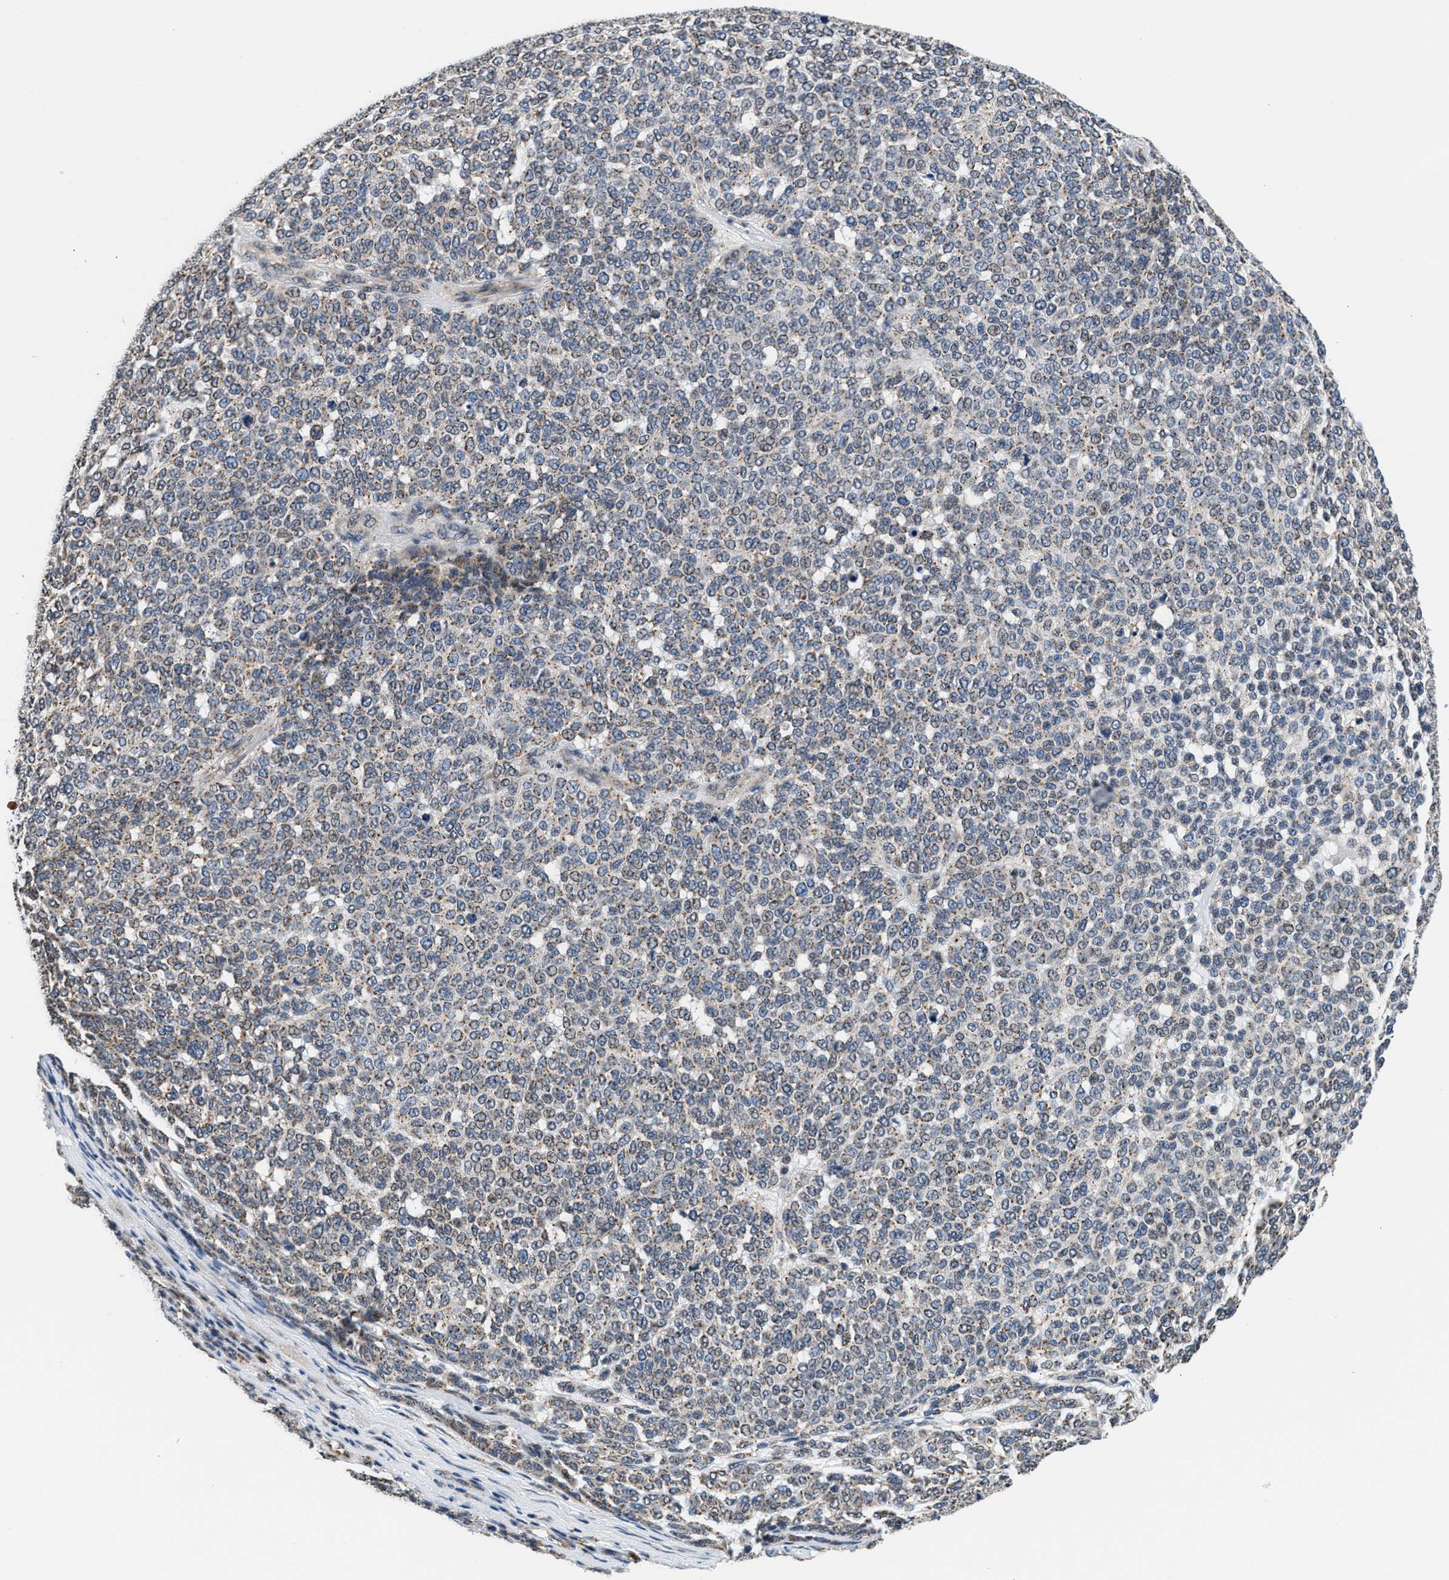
{"staining": {"intensity": "weak", "quantity": "25%-75%", "location": "cytoplasmic/membranous"}, "tissue": "melanoma", "cell_type": "Tumor cells", "image_type": "cancer", "snomed": [{"axis": "morphology", "description": "Malignant melanoma, NOS"}, {"axis": "topography", "description": "Skin"}], "caption": "Malignant melanoma tissue demonstrates weak cytoplasmic/membranous expression in approximately 25%-75% of tumor cells, visualized by immunohistochemistry. Using DAB (brown) and hematoxylin (blue) stains, captured at high magnification using brightfield microscopy.", "gene": "KCNMB2", "patient": {"sex": "male", "age": 59}}